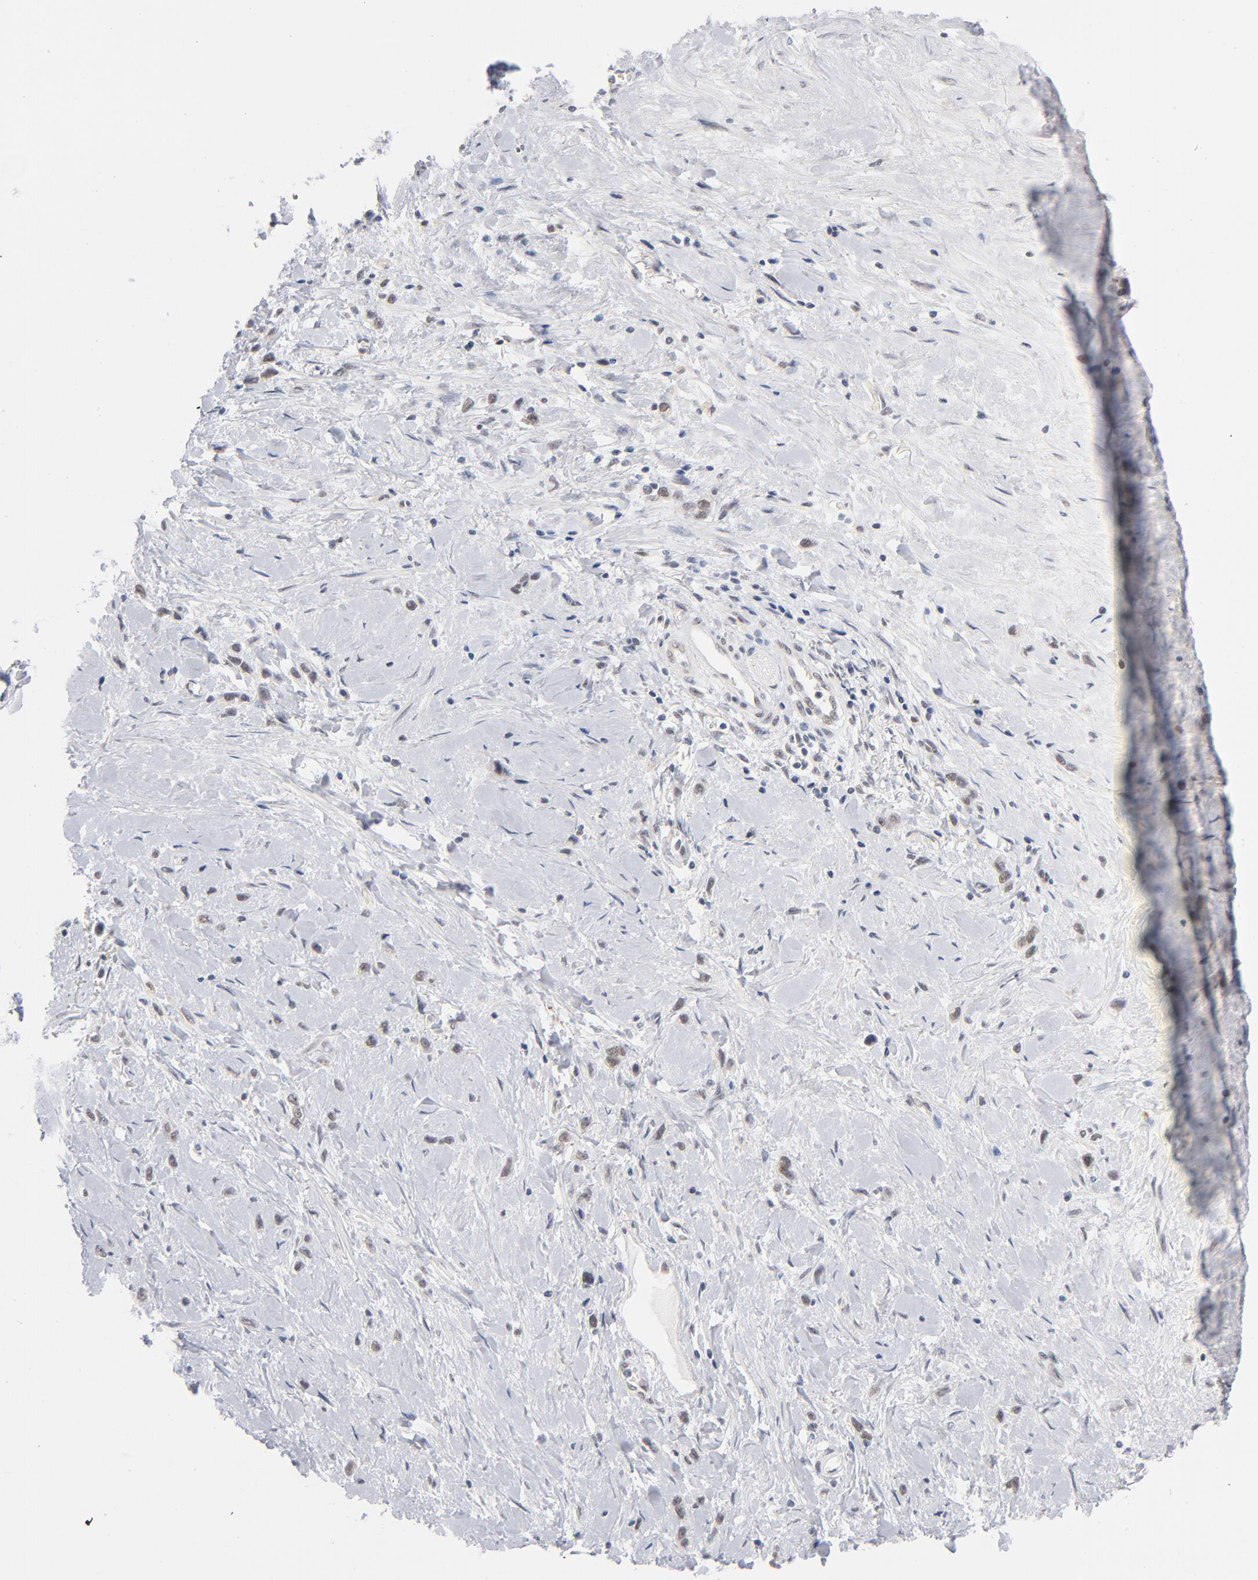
{"staining": {"intensity": "moderate", "quantity": "25%-75%", "location": "nuclear"}, "tissue": "stomach cancer", "cell_type": "Tumor cells", "image_type": "cancer", "snomed": [{"axis": "morphology", "description": "Normal tissue, NOS"}, {"axis": "morphology", "description": "Adenocarcinoma, NOS"}, {"axis": "morphology", "description": "Adenocarcinoma, High grade"}, {"axis": "topography", "description": "Stomach, upper"}, {"axis": "topography", "description": "Stomach"}], "caption": "A photomicrograph of human stomach adenocarcinoma stained for a protein demonstrates moderate nuclear brown staining in tumor cells.", "gene": "BAP1", "patient": {"sex": "female", "age": 65}}